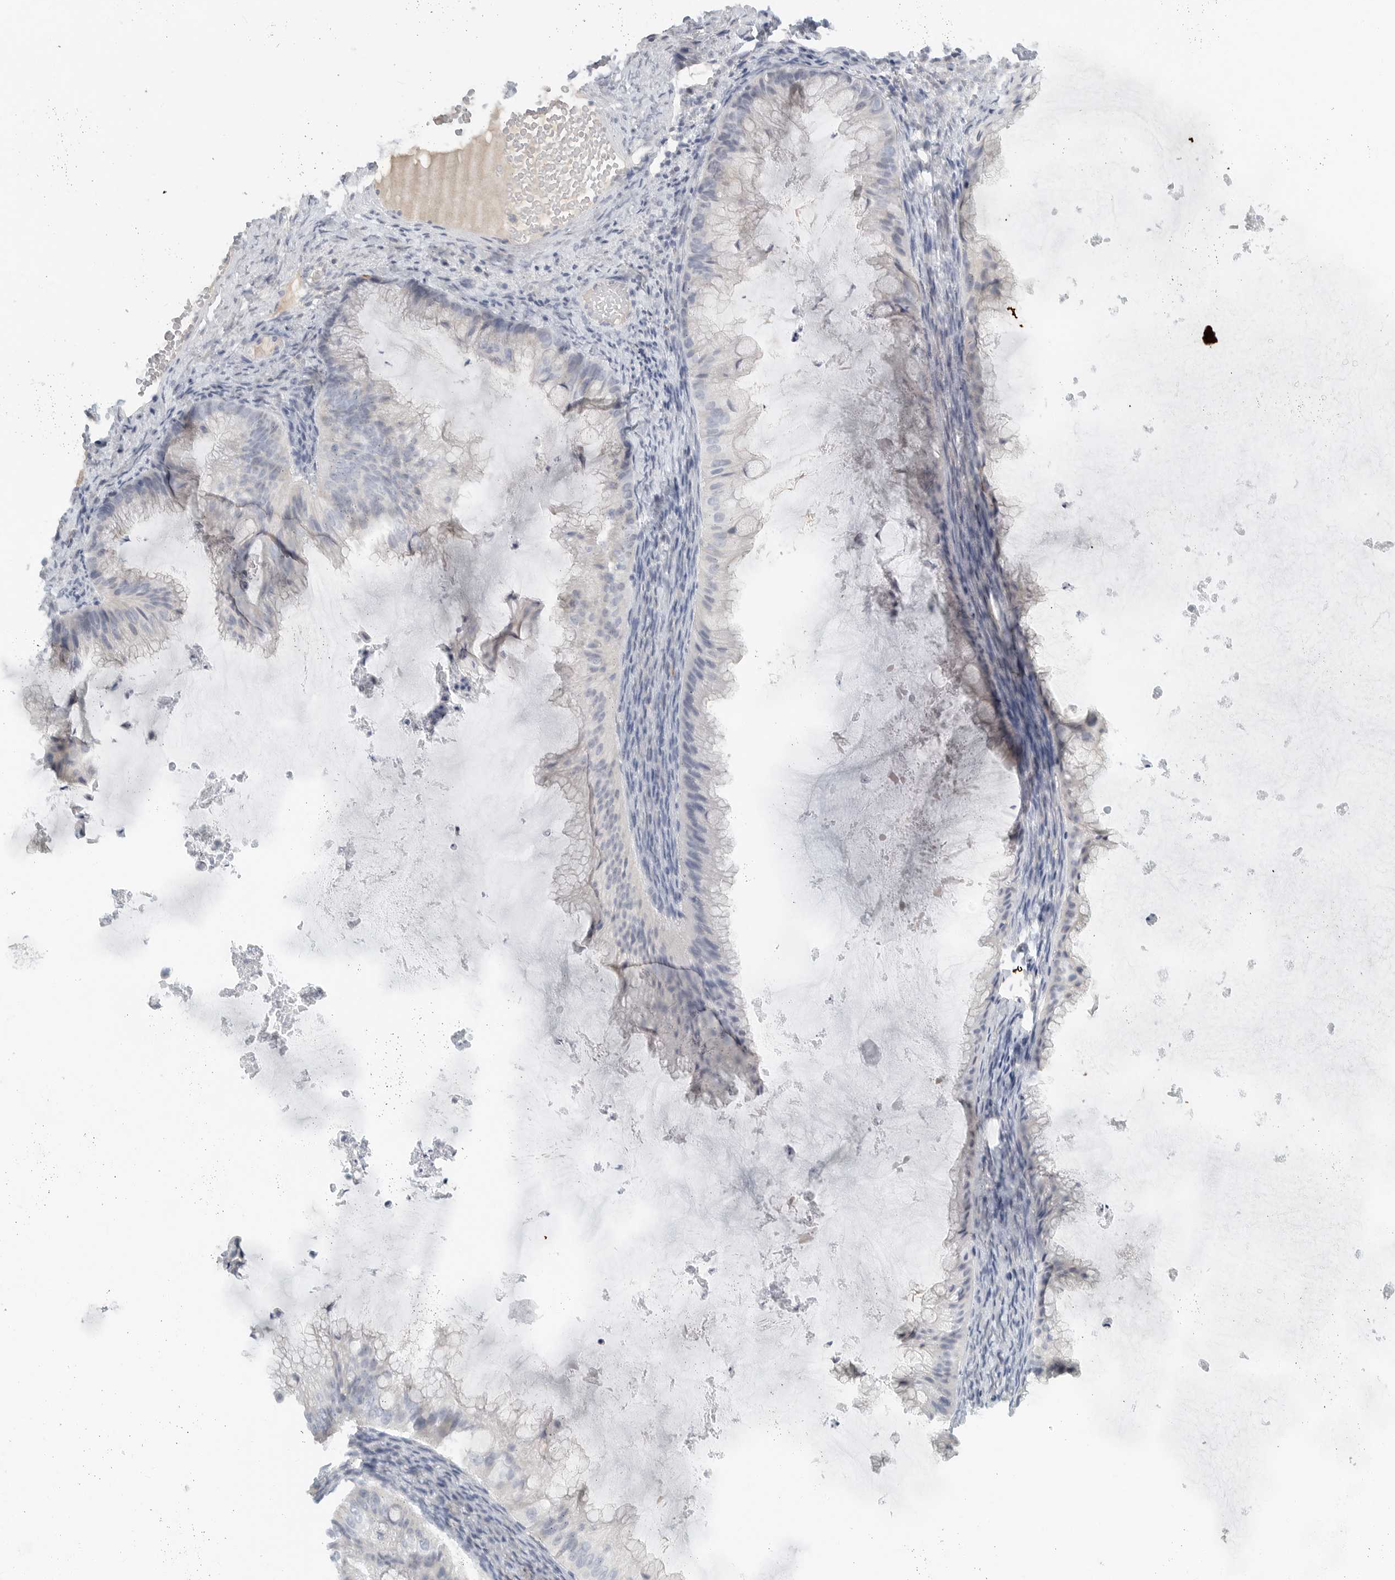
{"staining": {"intensity": "negative", "quantity": "none", "location": "none"}, "tissue": "ovarian cancer", "cell_type": "Tumor cells", "image_type": "cancer", "snomed": [{"axis": "morphology", "description": "Cystadenocarcinoma, mucinous, NOS"}, {"axis": "topography", "description": "Ovary"}], "caption": "Tumor cells show no significant positivity in ovarian mucinous cystadenocarcinoma.", "gene": "PAM", "patient": {"sex": "female", "age": 61}}